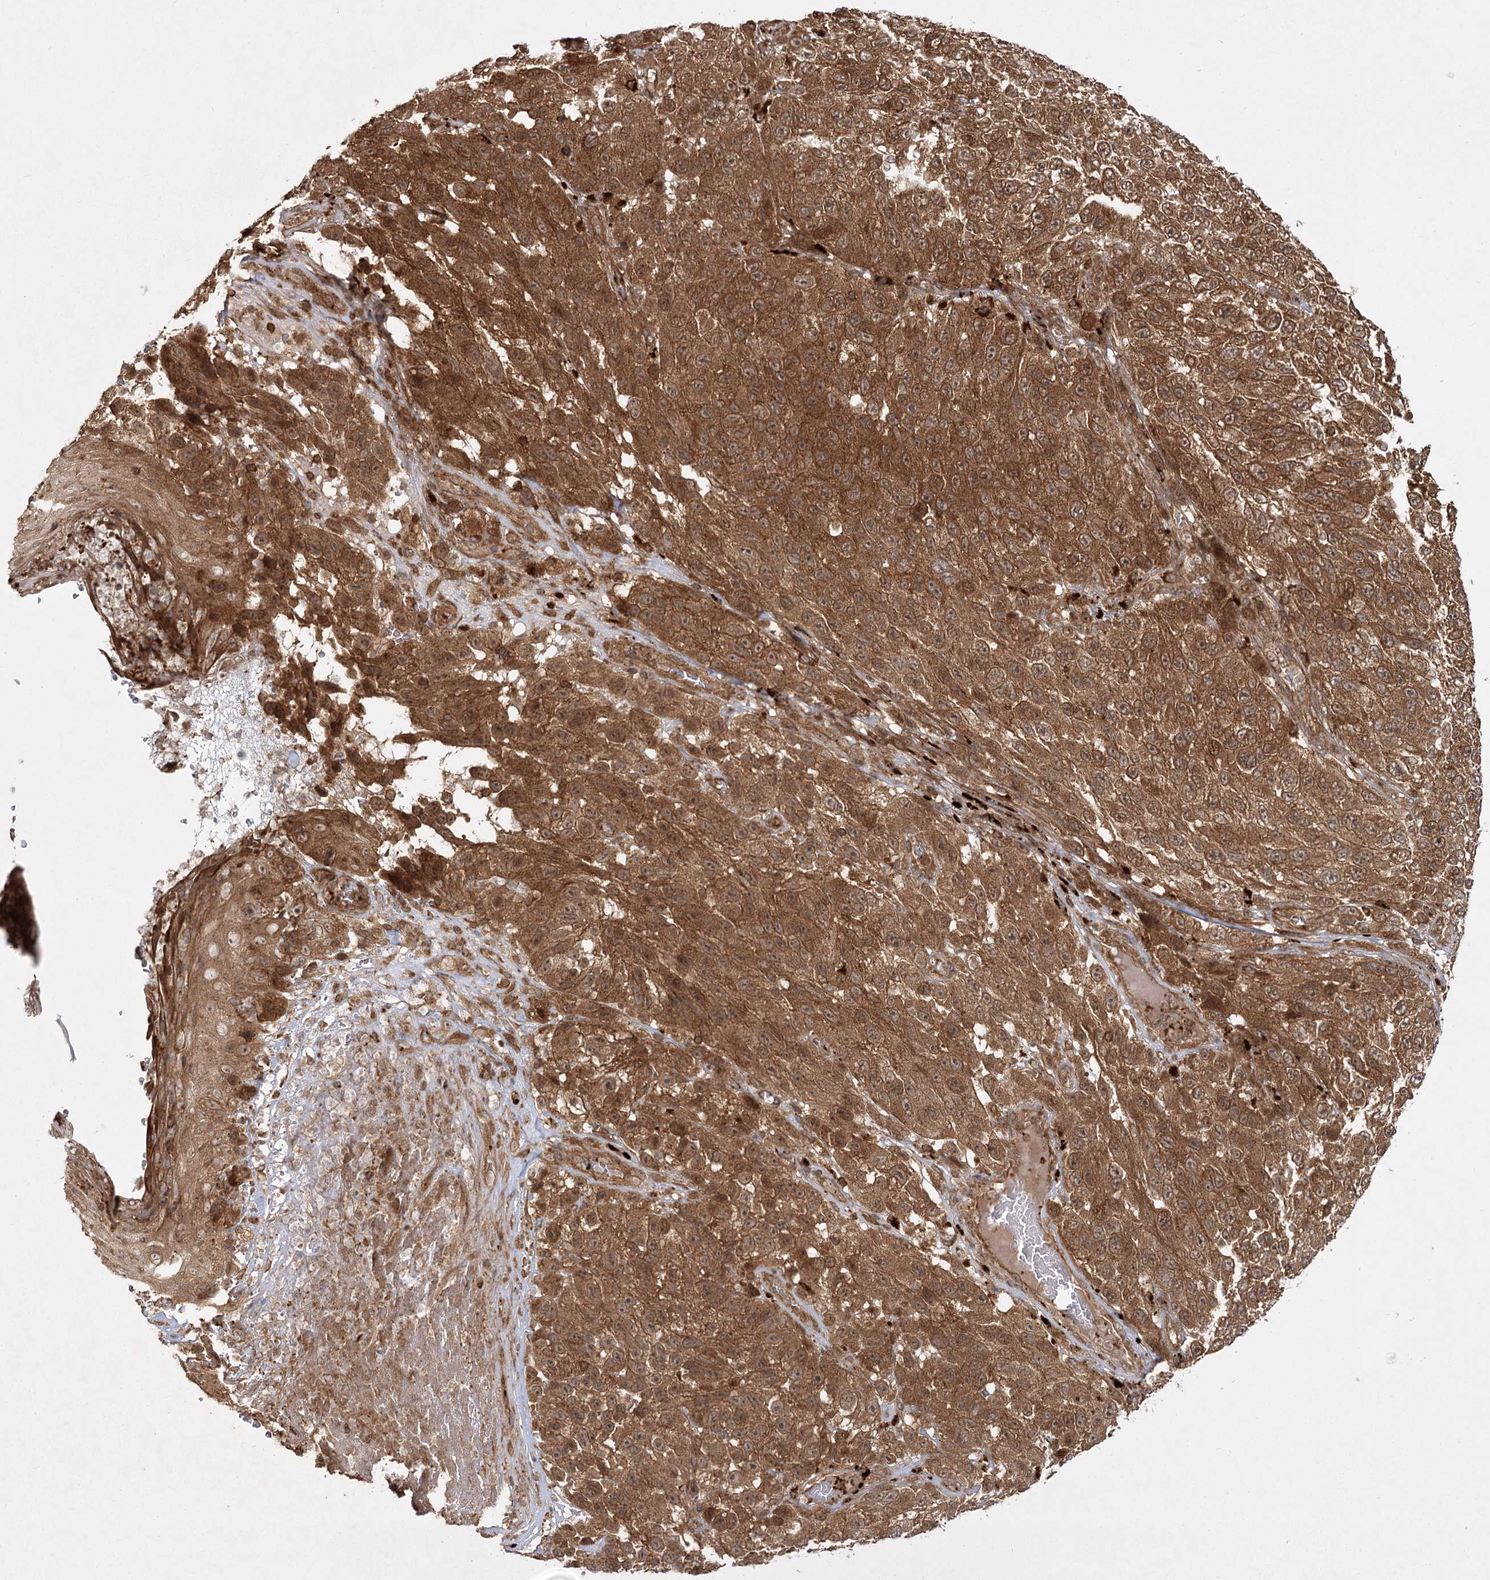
{"staining": {"intensity": "strong", "quantity": ">75%", "location": "cytoplasmic/membranous"}, "tissue": "melanoma", "cell_type": "Tumor cells", "image_type": "cancer", "snomed": [{"axis": "morphology", "description": "Malignant melanoma, NOS"}, {"axis": "topography", "description": "Skin"}], "caption": "This is a micrograph of immunohistochemistry (IHC) staining of malignant melanoma, which shows strong expression in the cytoplasmic/membranous of tumor cells.", "gene": "MDFIC", "patient": {"sex": "female", "age": 96}}